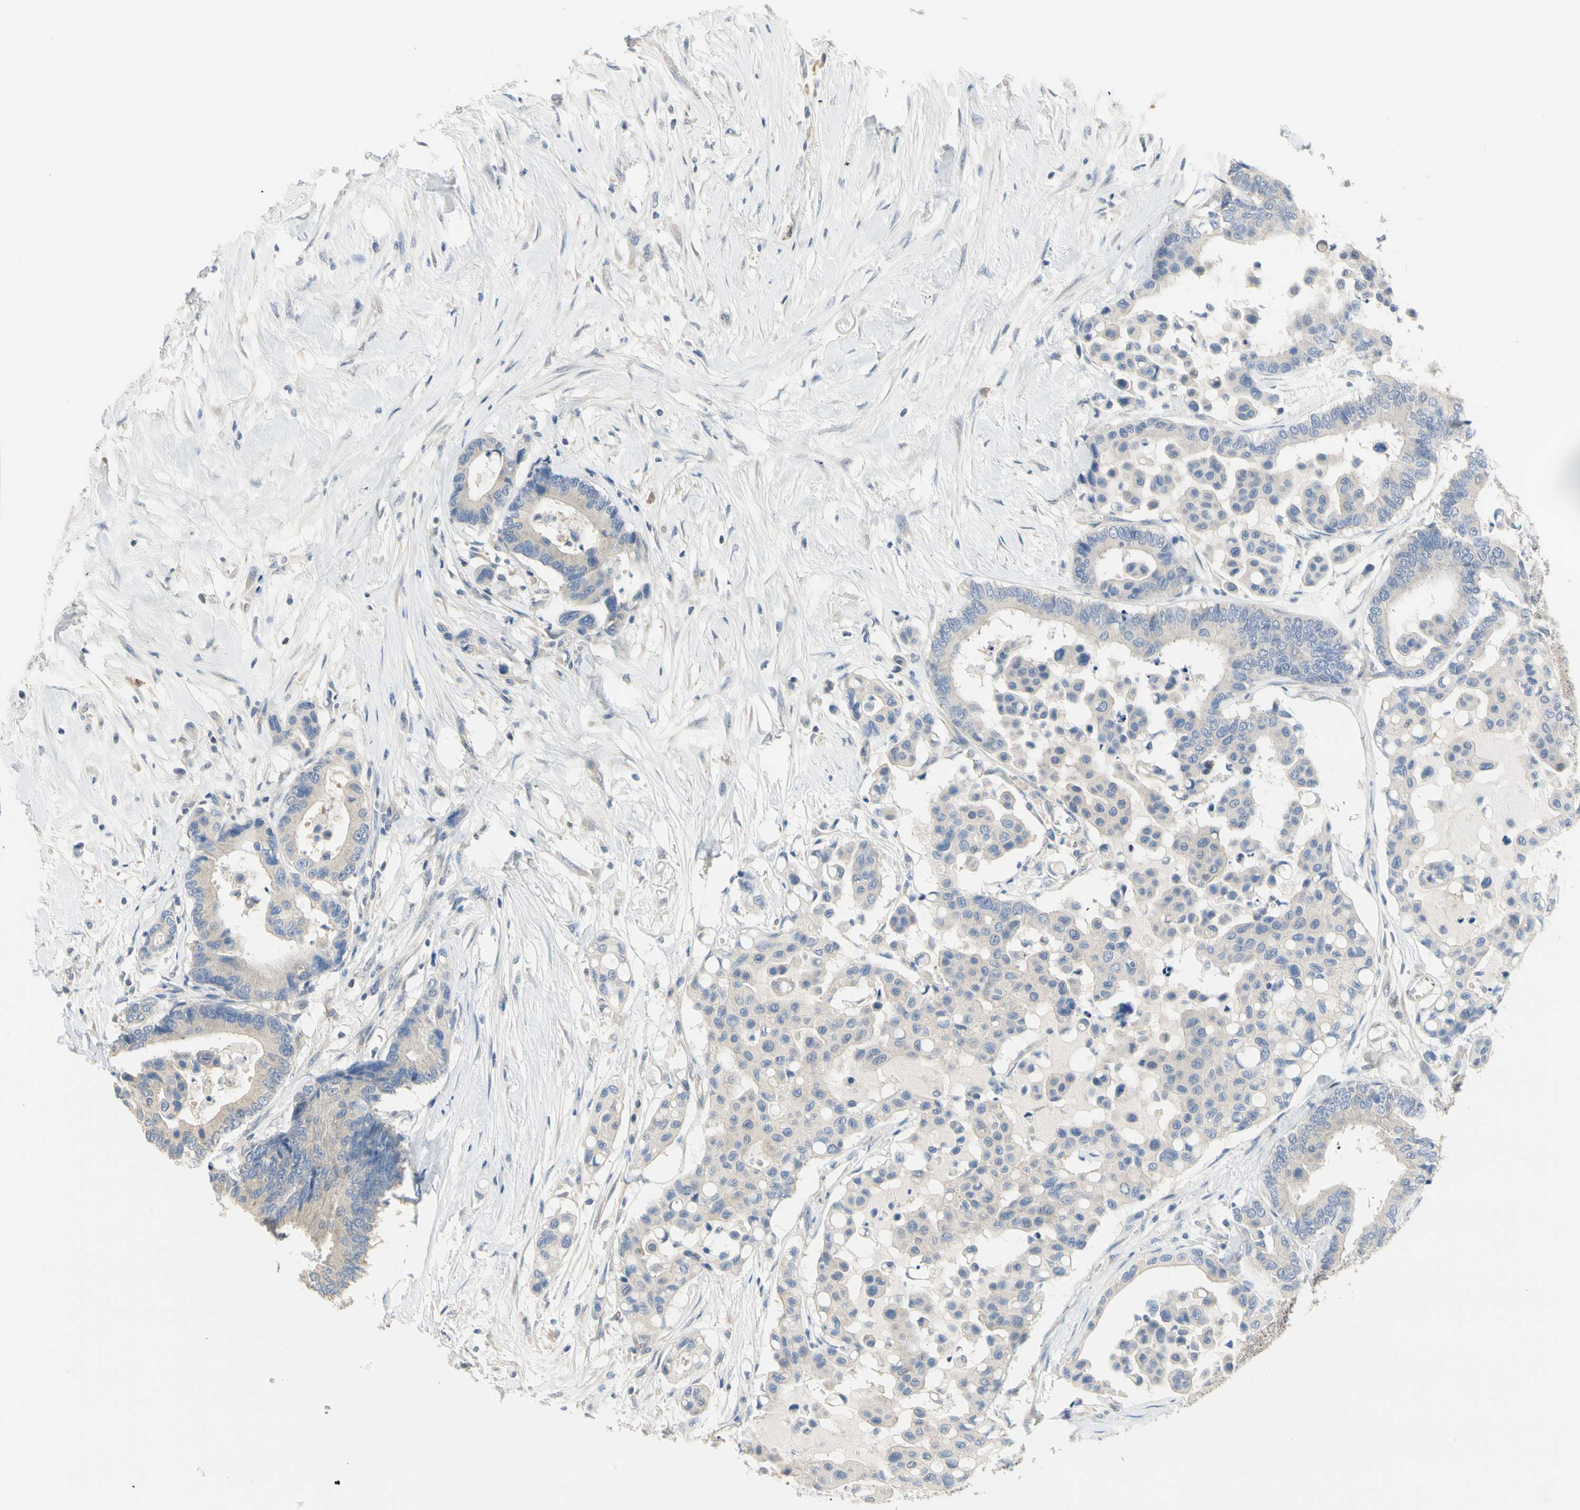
{"staining": {"intensity": "weak", "quantity": ">75%", "location": "cytoplasmic/membranous"}, "tissue": "colorectal cancer", "cell_type": "Tumor cells", "image_type": "cancer", "snomed": [{"axis": "morphology", "description": "Normal tissue, NOS"}, {"axis": "morphology", "description": "Adenocarcinoma, NOS"}, {"axis": "topography", "description": "Colon"}], "caption": "Immunohistochemical staining of colorectal cancer reveals weak cytoplasmic/membranous protein expression in approximately >75% of tumor cells. (Stains: DAB (3,3'-diaminobenzidine) in brown, nuclei in blue, Microscopy: brightfield microscopy at high magnification).", "gene": "MPI", "patient": {"sex": "male", "age": 82}}